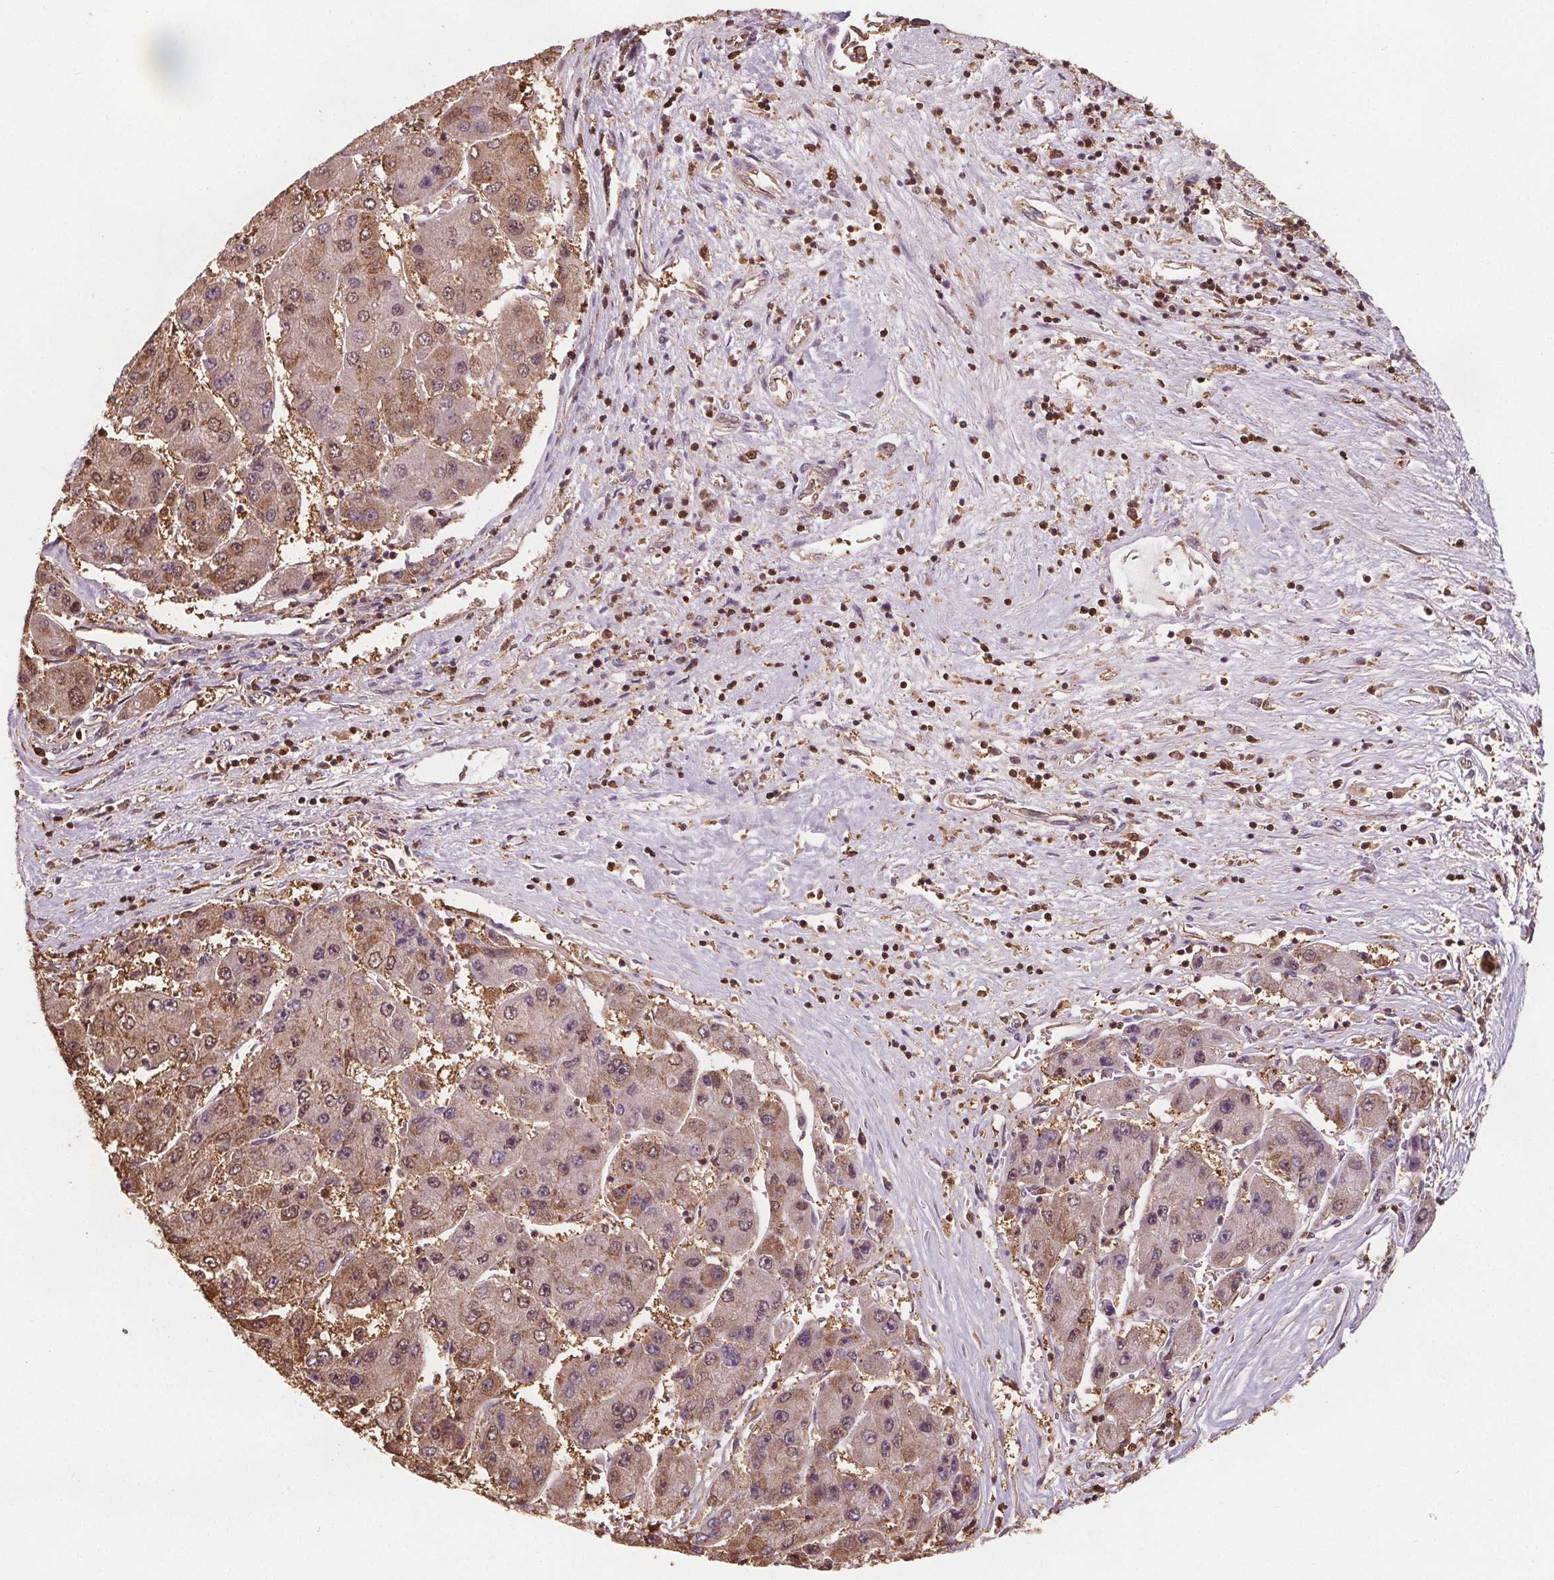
{"staining": {"intensity": "moderate", "quantity": "25%-75%", "location": "cytoplasmic/membranous,nuclear"}, "tissue": "liver cancer", "cell_type": "Tumor cells", "image_type": "cancer", "snomed": [{"axis": "morphology", "description": "Carcinoma, Hepatocellular, NOS"}, {"axis": "topography", "description": "Liver"}], "caption": "Liver cancer was stained to show a protein in brown. There is medium levels of moderate cytoplasmic/membranous and nuclear staining in approximately 25%-75% of tumor cells.", "gene": "ENO1", "patient": {"sex": "female", "age": 61}}